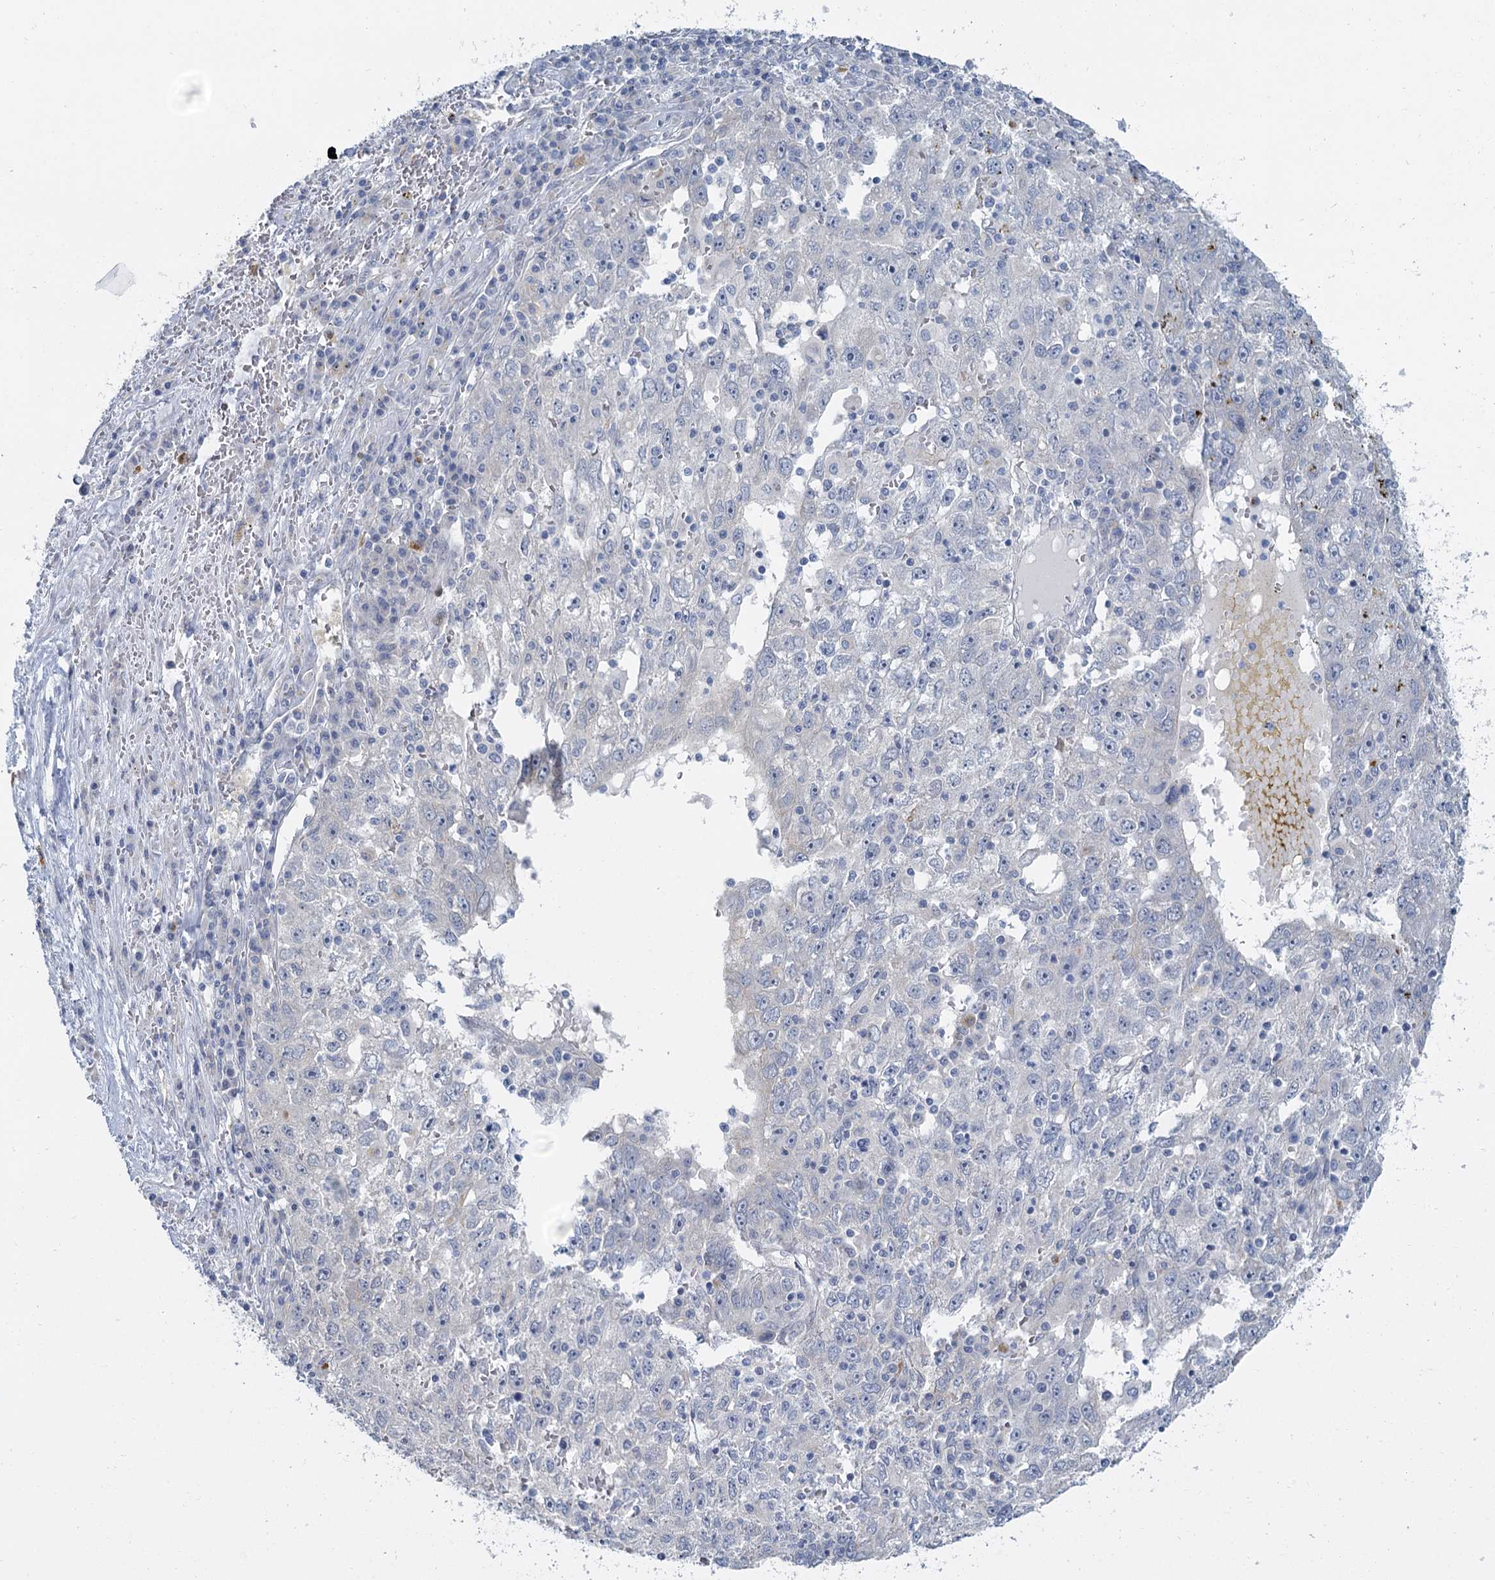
{"staining": {"intensity": "negative", "quantity": "none", "location": "none"}, "tissue": "liver cancer", "cell_type": "Tumor cells", "image_type": "cancer", "snomed": [{"axis": "morphology", "description": "Carcinoma, Hepatocellular, NOS"}, {"axis": "topography", "description": "Liver"}], "caption": "Immunohistochemistry (IHC) micrograph of liver hepatocellular carcinoma stained for a protein (brown), which demonstrates no positivity in tumor cells. (DAB (3,3'-diaminobenzidine) immunohistochemistry (IHC), high magnification).", "gene": "ACRBP", "patient": {"sex": "male", "age": 49}}